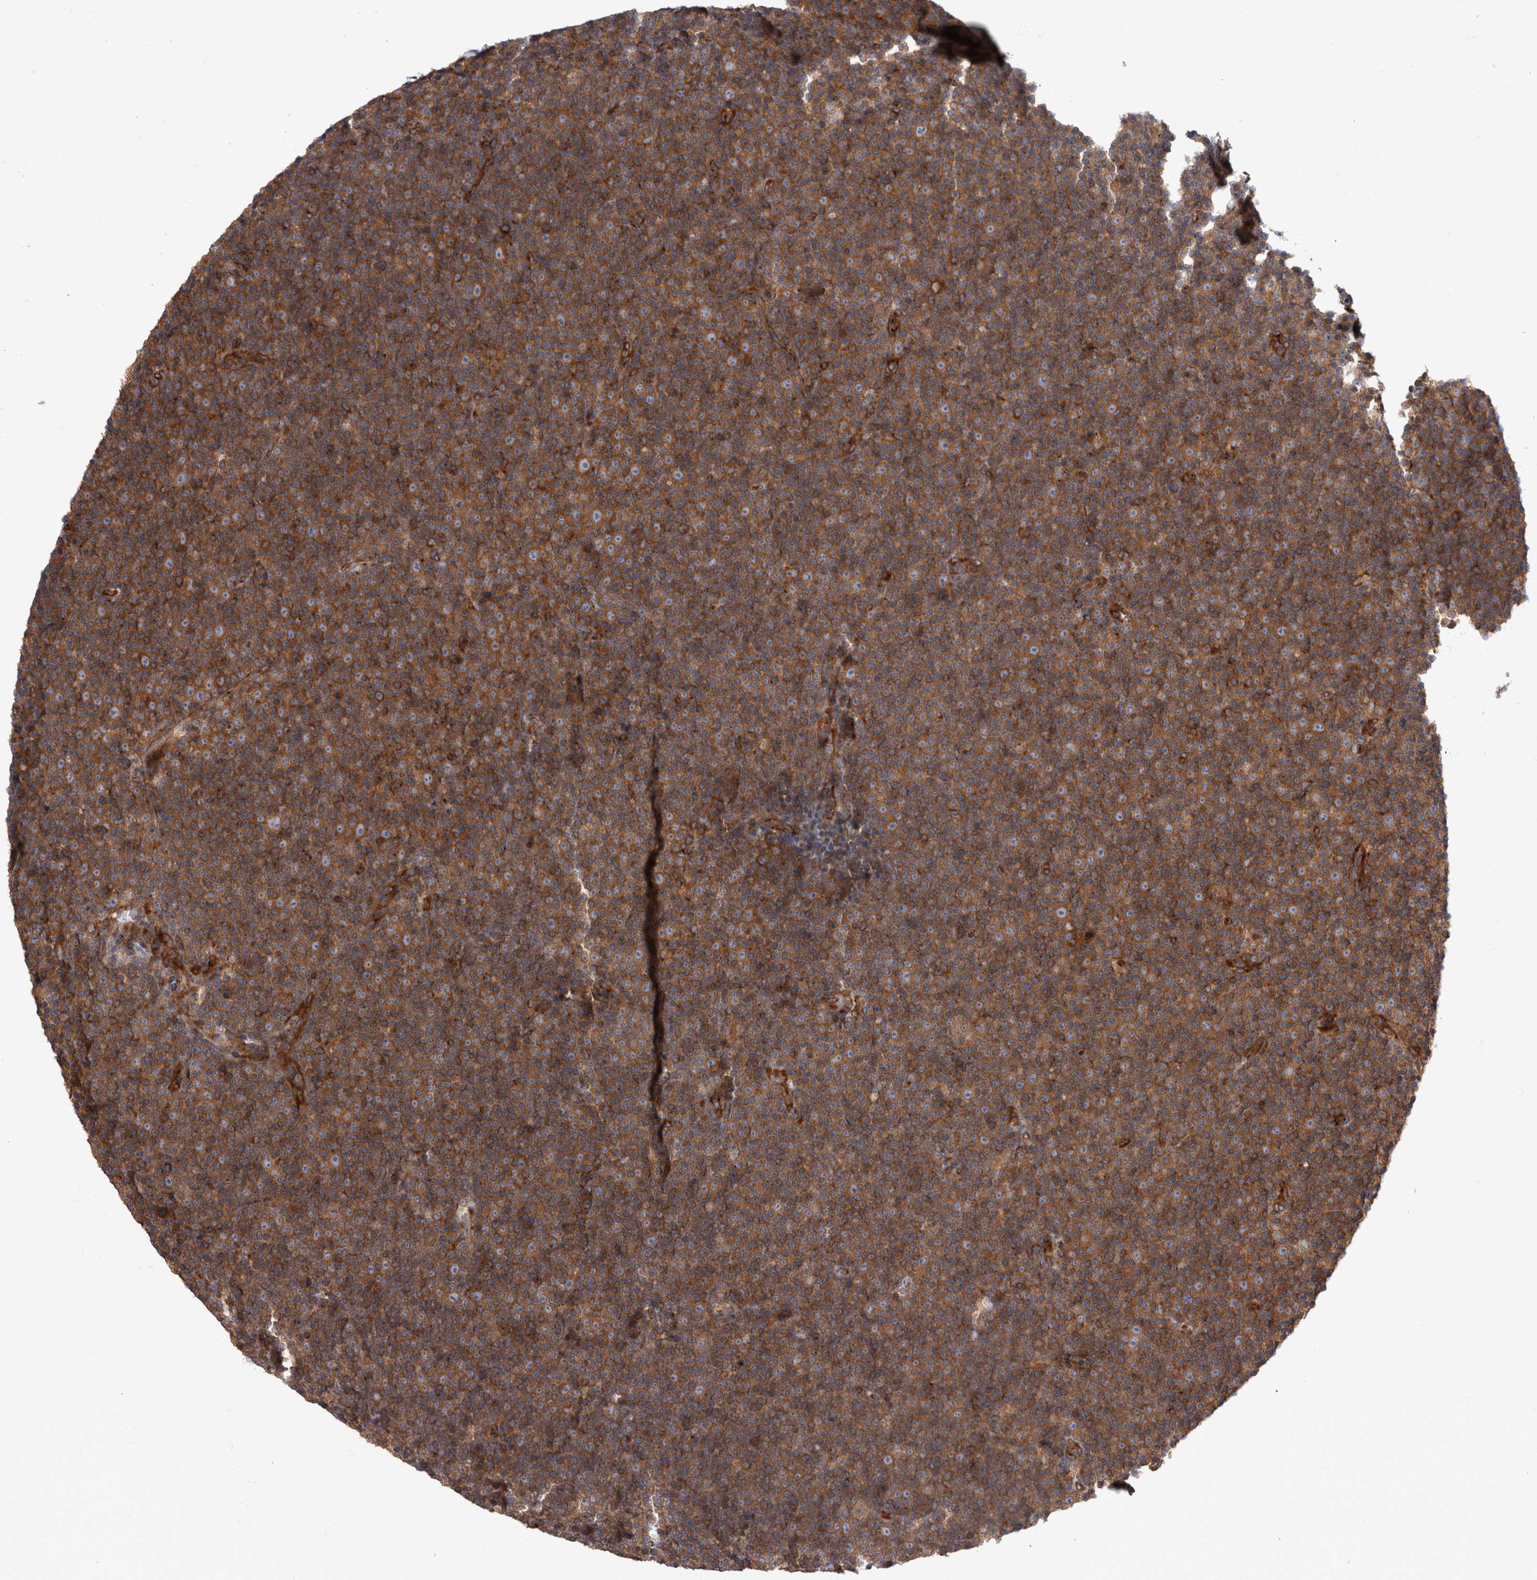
{"staining": {"intensity": "moderate", "quantity": ">75%", "location": "cytoplasmic/membranous"}, "tissue": "lymphoma", "cell_type": "Tumor cells", "image_type": "cancer", "snomed": [{"axis": "morphology", "description": "Malignant lymphoma, non-Hodgkin's type, Low grade"}, {"axis": "topography", "description": "Lymph node"}], "caption": "The photomicrograph demonstrates immunohistochemical staining of lymphoma. There is moderate cytoplasmic/membranous staining is appreciated in approximately >75% of tumor cells.", "gene": "HOOK3", "patient": {"sex": "female", "age": 67}}